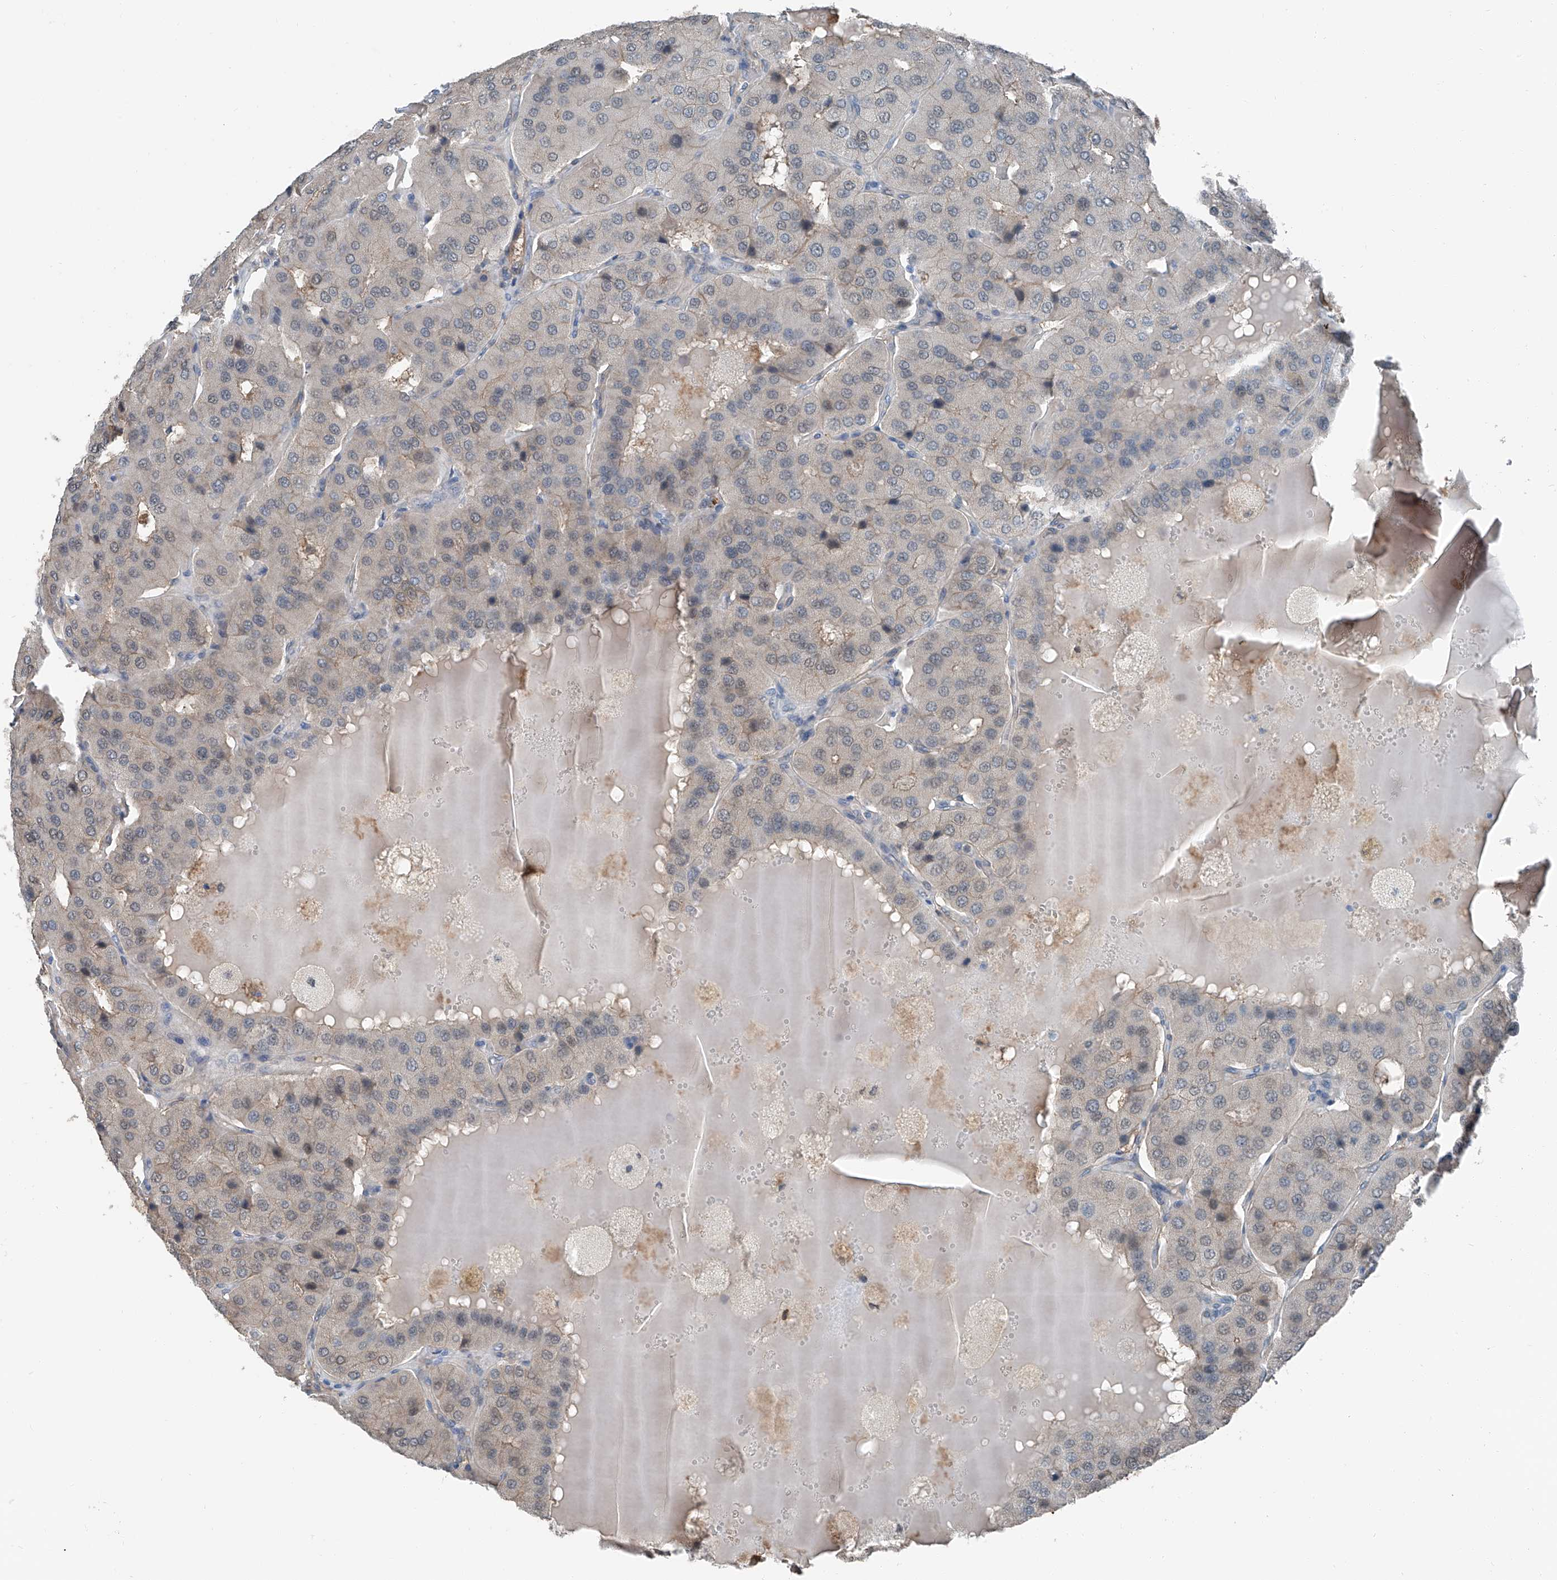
{"staining": {"intensity": "weak", "quantity": "<25%", "location": "cytoplasmic/membranous"}, "tissue": "parathyroid gland", "cell_type": "Glandular cells", "image_type": "normal", "snomed": [{"axis": "morphology", "description": "Normal tissue, NOS"}, {"axis": "morphology", "description": "Adenoma, NOS"}, {"axis": "topography", "description": "Parathyroid gland"}], "caption": "The photomicrograph demonstrates no significant expression in glandular cells of parathyroid gland.", "gene": "HSPA6", "patient": {"sex": "female", "age": 86}}